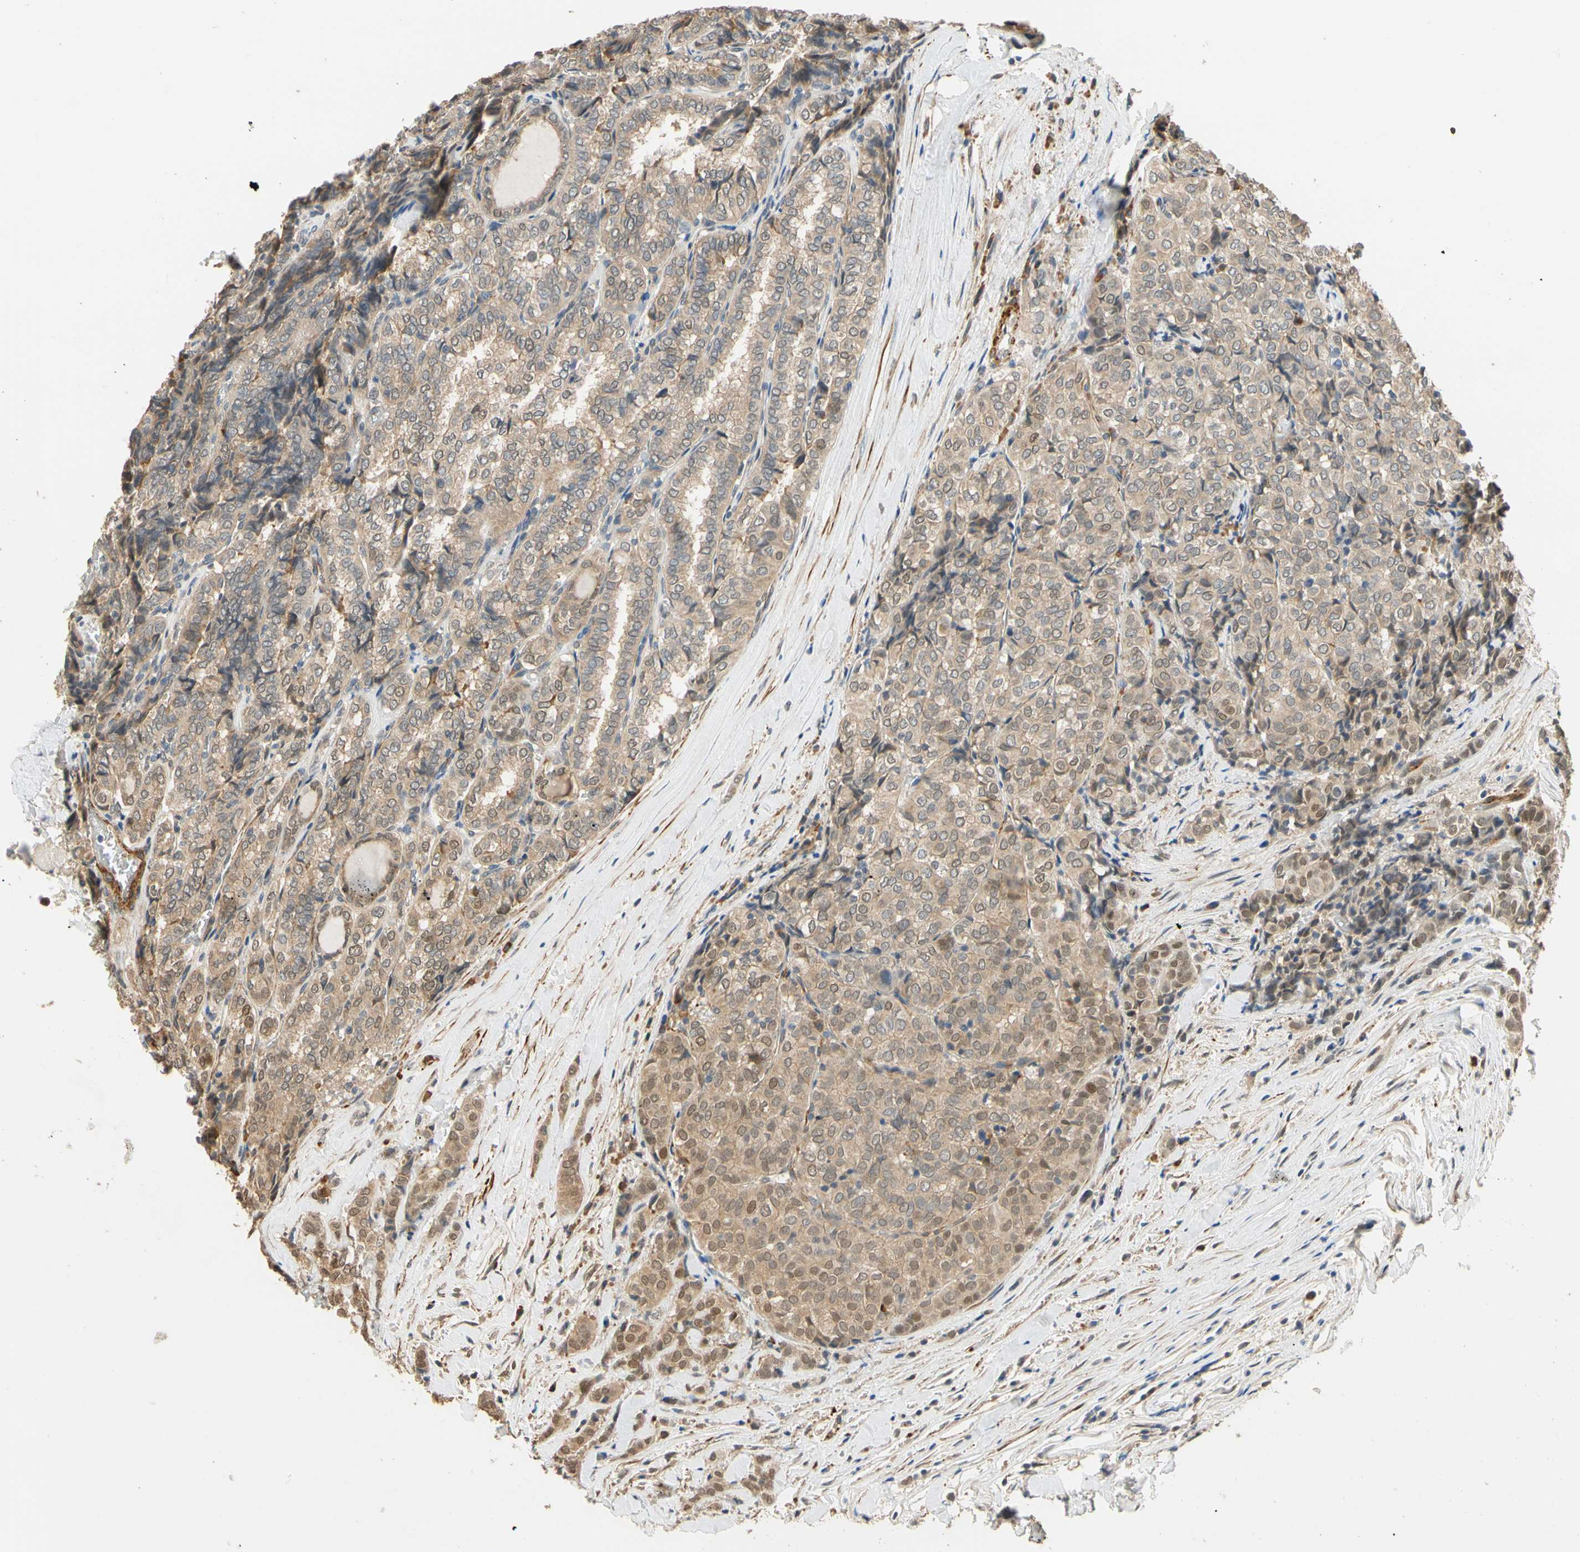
{"staining": {"intensity": "moderate", "quantity": ">75%", "location": "cytoplasmic/membranous"}, "tissue": "thyroid cancer", "cell_type": "Tumor cells", "image_type": "cancer", "snomed": [{"axis": "morphology", "description": "Normal tissue, NOS"}, {"axis": "morphology", "description": "Papillary adenocarcinoma, NOS"}, {"axis": "topography", "description": "Thyroid gland"}], "caption": "Immunohistochemistry histopathology image of human thyroid cancer stained for a protein (brown), which shows medium levels of moderate cytoplasmic/membranous expression in about >75% of tumor cells.", "gene": "QSER1", "patient": {"sex": "female", "age": 30}}